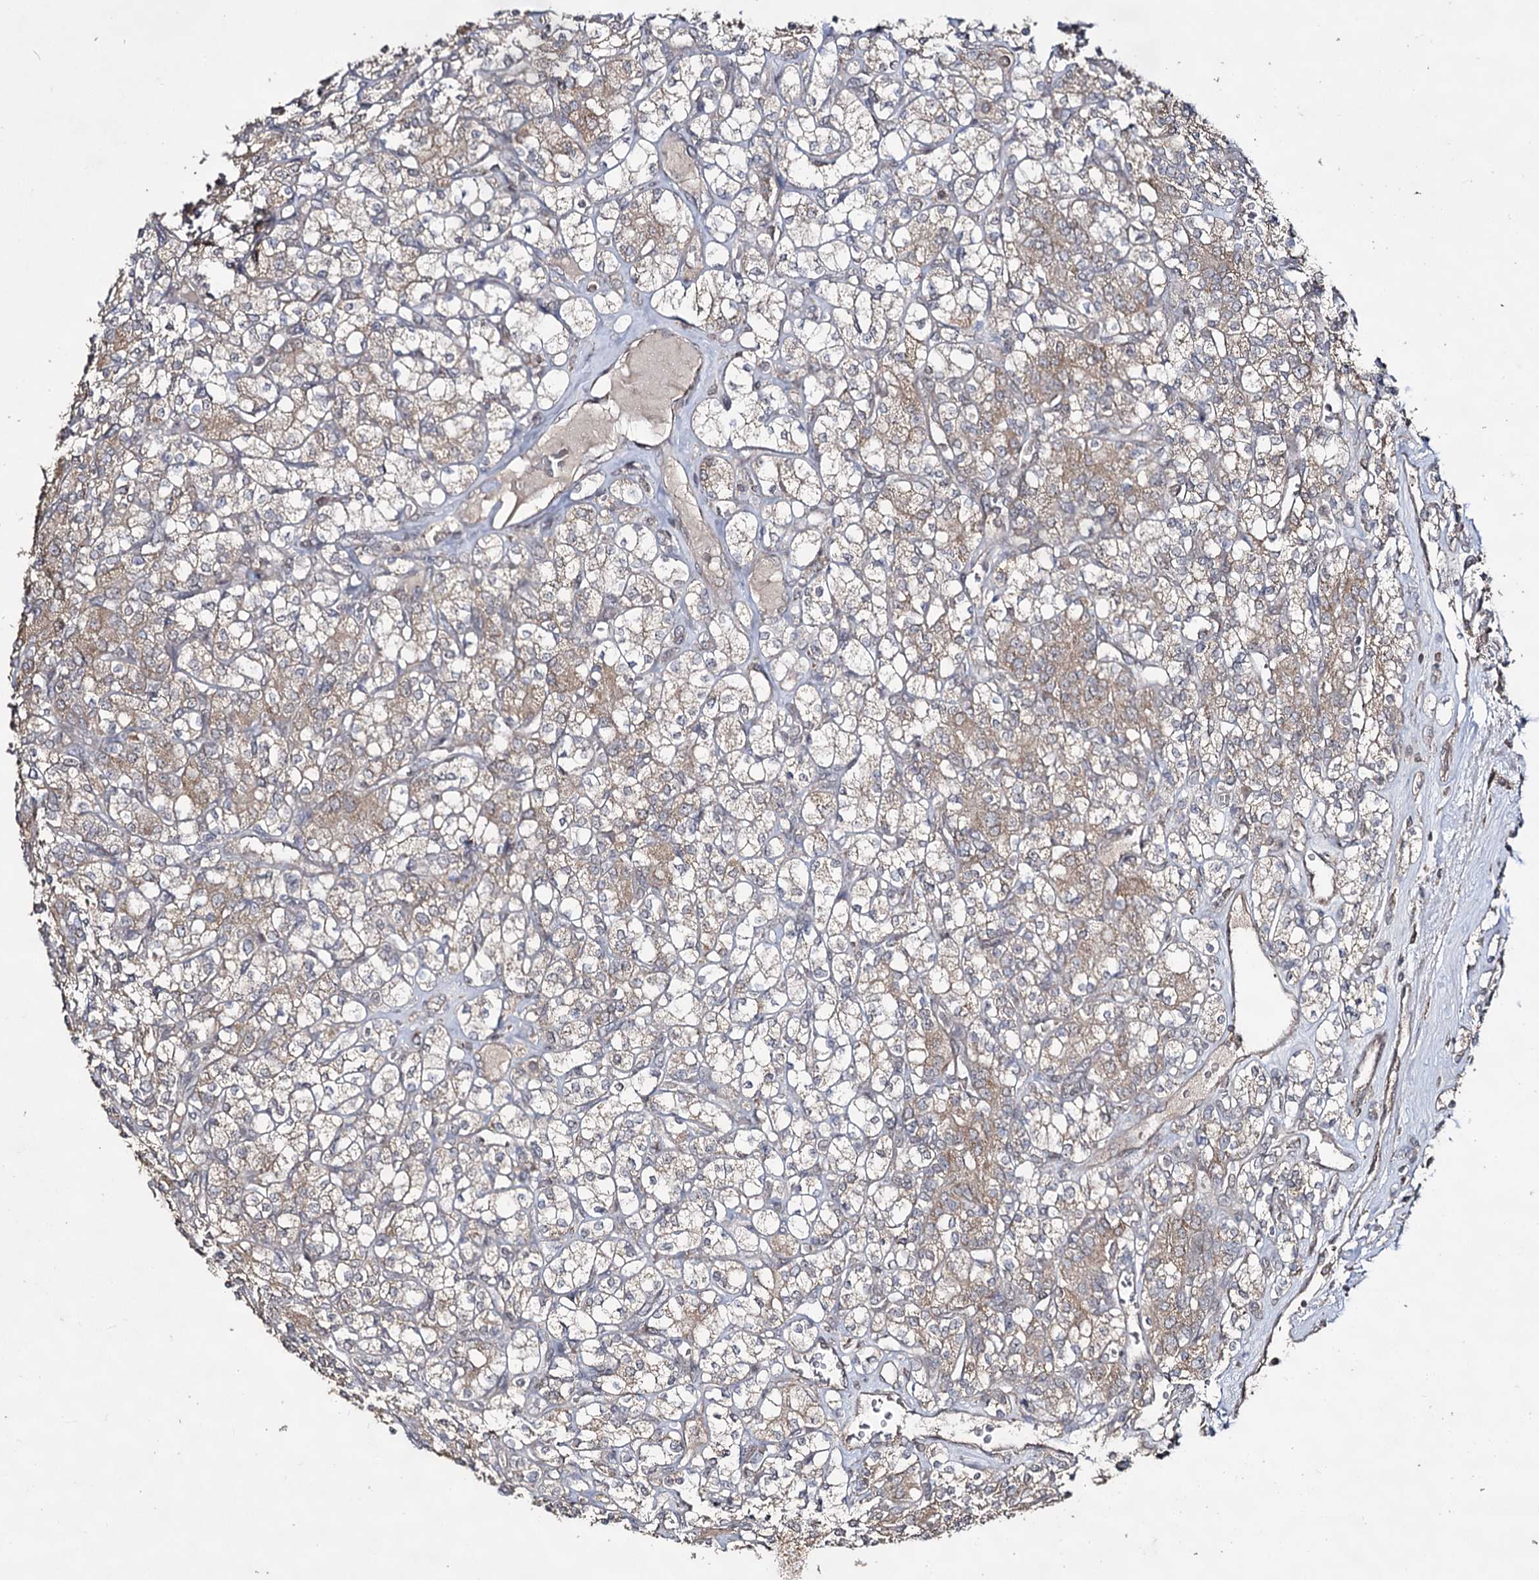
{"staining": {"intensity": "weak", "quantity": ">75%", "location": "cytoplasmic/membranous"}, "tissue": "renal cancer", "cell_type": "Tumor cells", "image_type": "cancer", "snomed": [{"axis": "morphology", "description": "Adenocarcinoma, NOS"}, {"axis": "topography", "description": "Kidney"}], "caption": "A high-resolution histopathology image shows IHC staining of renal adenocarcinoma, which demonstrates weak cytoplasmic/membranous positivity in approximately >75% of tumor cells. The staining is performed using DAB (3,3'-diaminobenzidine) brown chromogen to label protein expression. The nuclei are counter-stained blue using hematoxylin.", "gene": "ACTR6", "patient": {"sex": "male", "age": 77}}